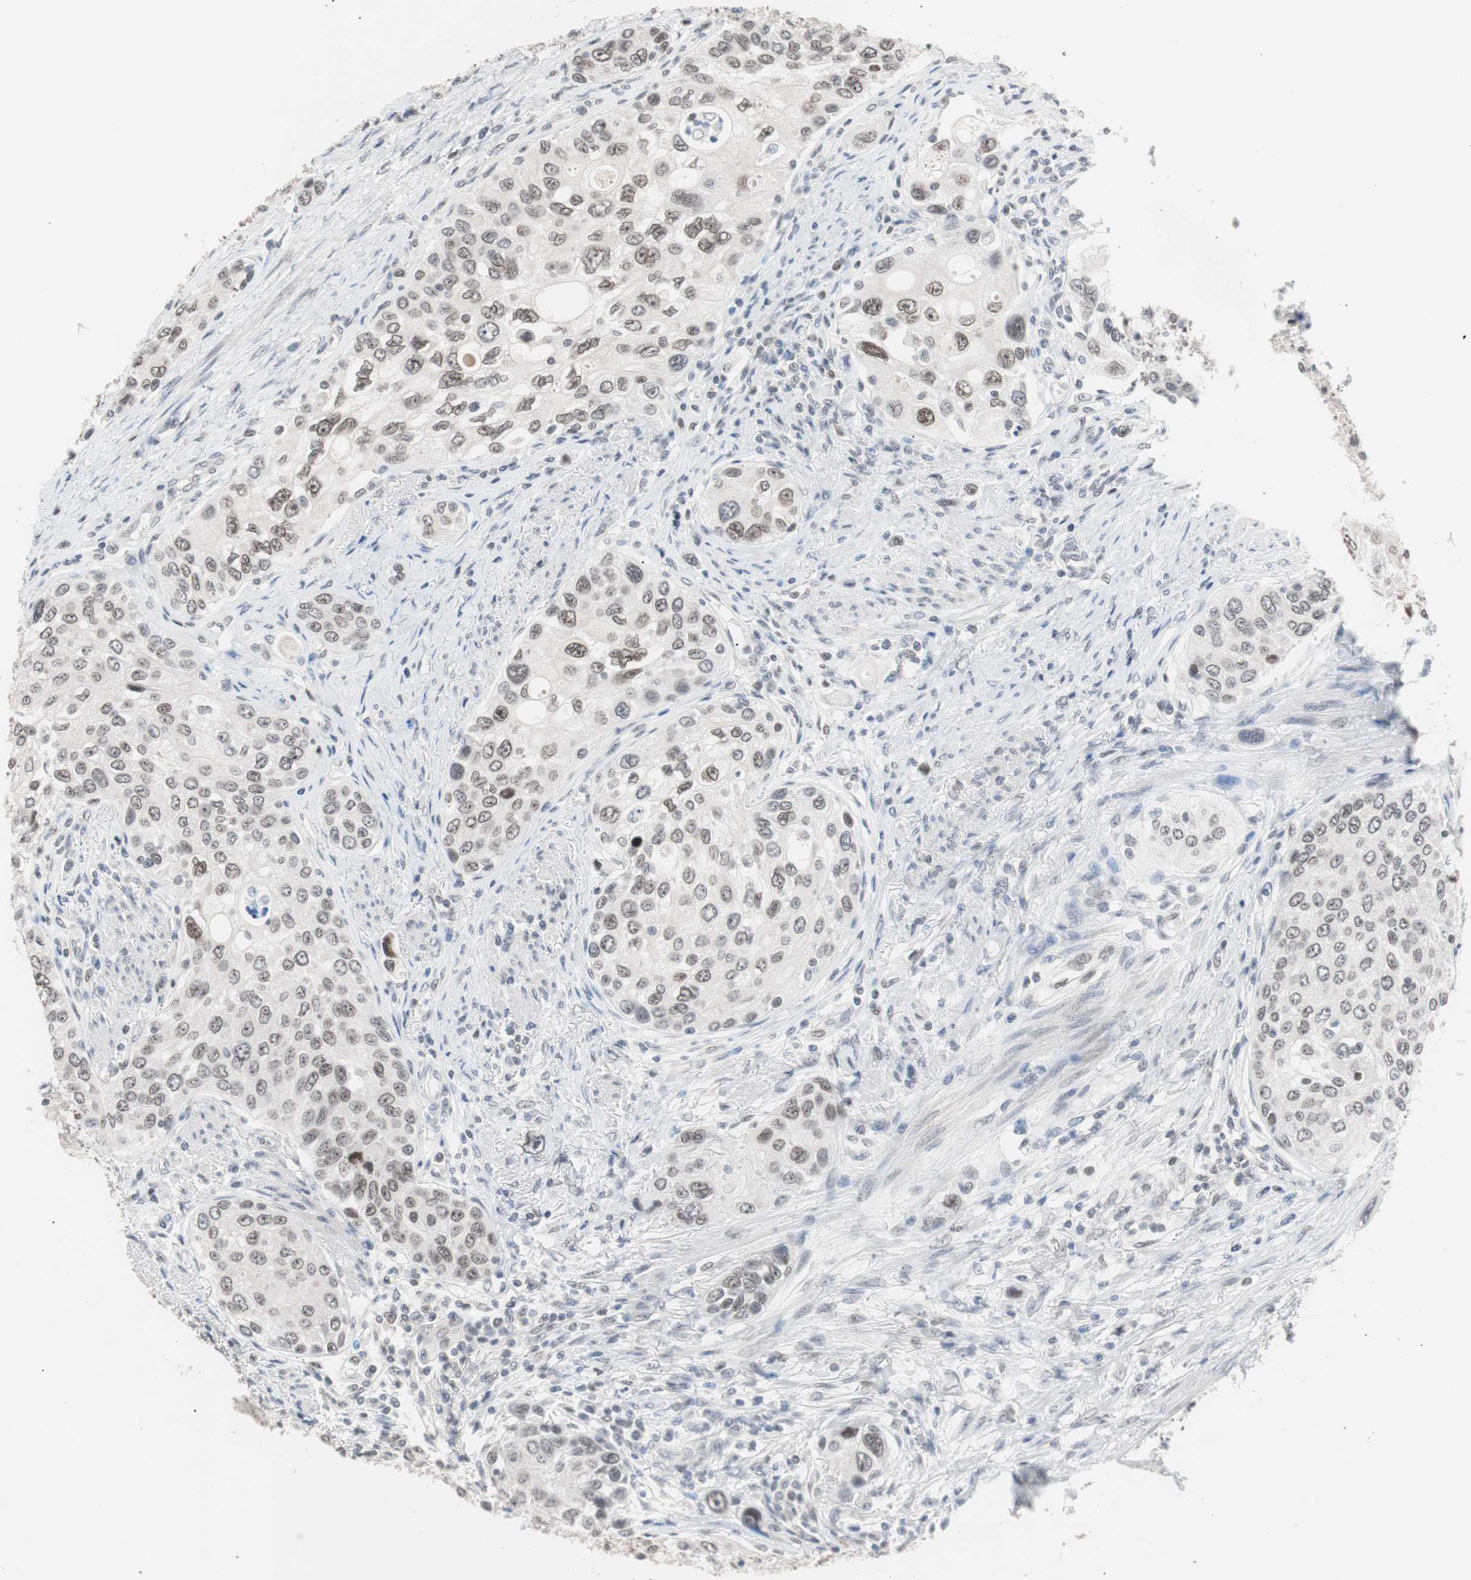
{"staining": {"intensity": "weak", "quantity": "25%-75%", "location": "nuclear"}, "tissue": "urothelial cancer", "cell_type": "Tumor cells", "image_type": "cancer", "snomed": [{"axis": "morphology", "description": "Urothelial carcinoma, High grade"}, {"axis": "topography", "description": "Urinary bladder"}], "caption": "Protein analysis of high-grade urothelial carcinoma tissue reveals weak nuclear expression in approximately 25%-75% of tumor cells.", "gene": "LIG3", "patient": {"sex": "female", "age": 56}}